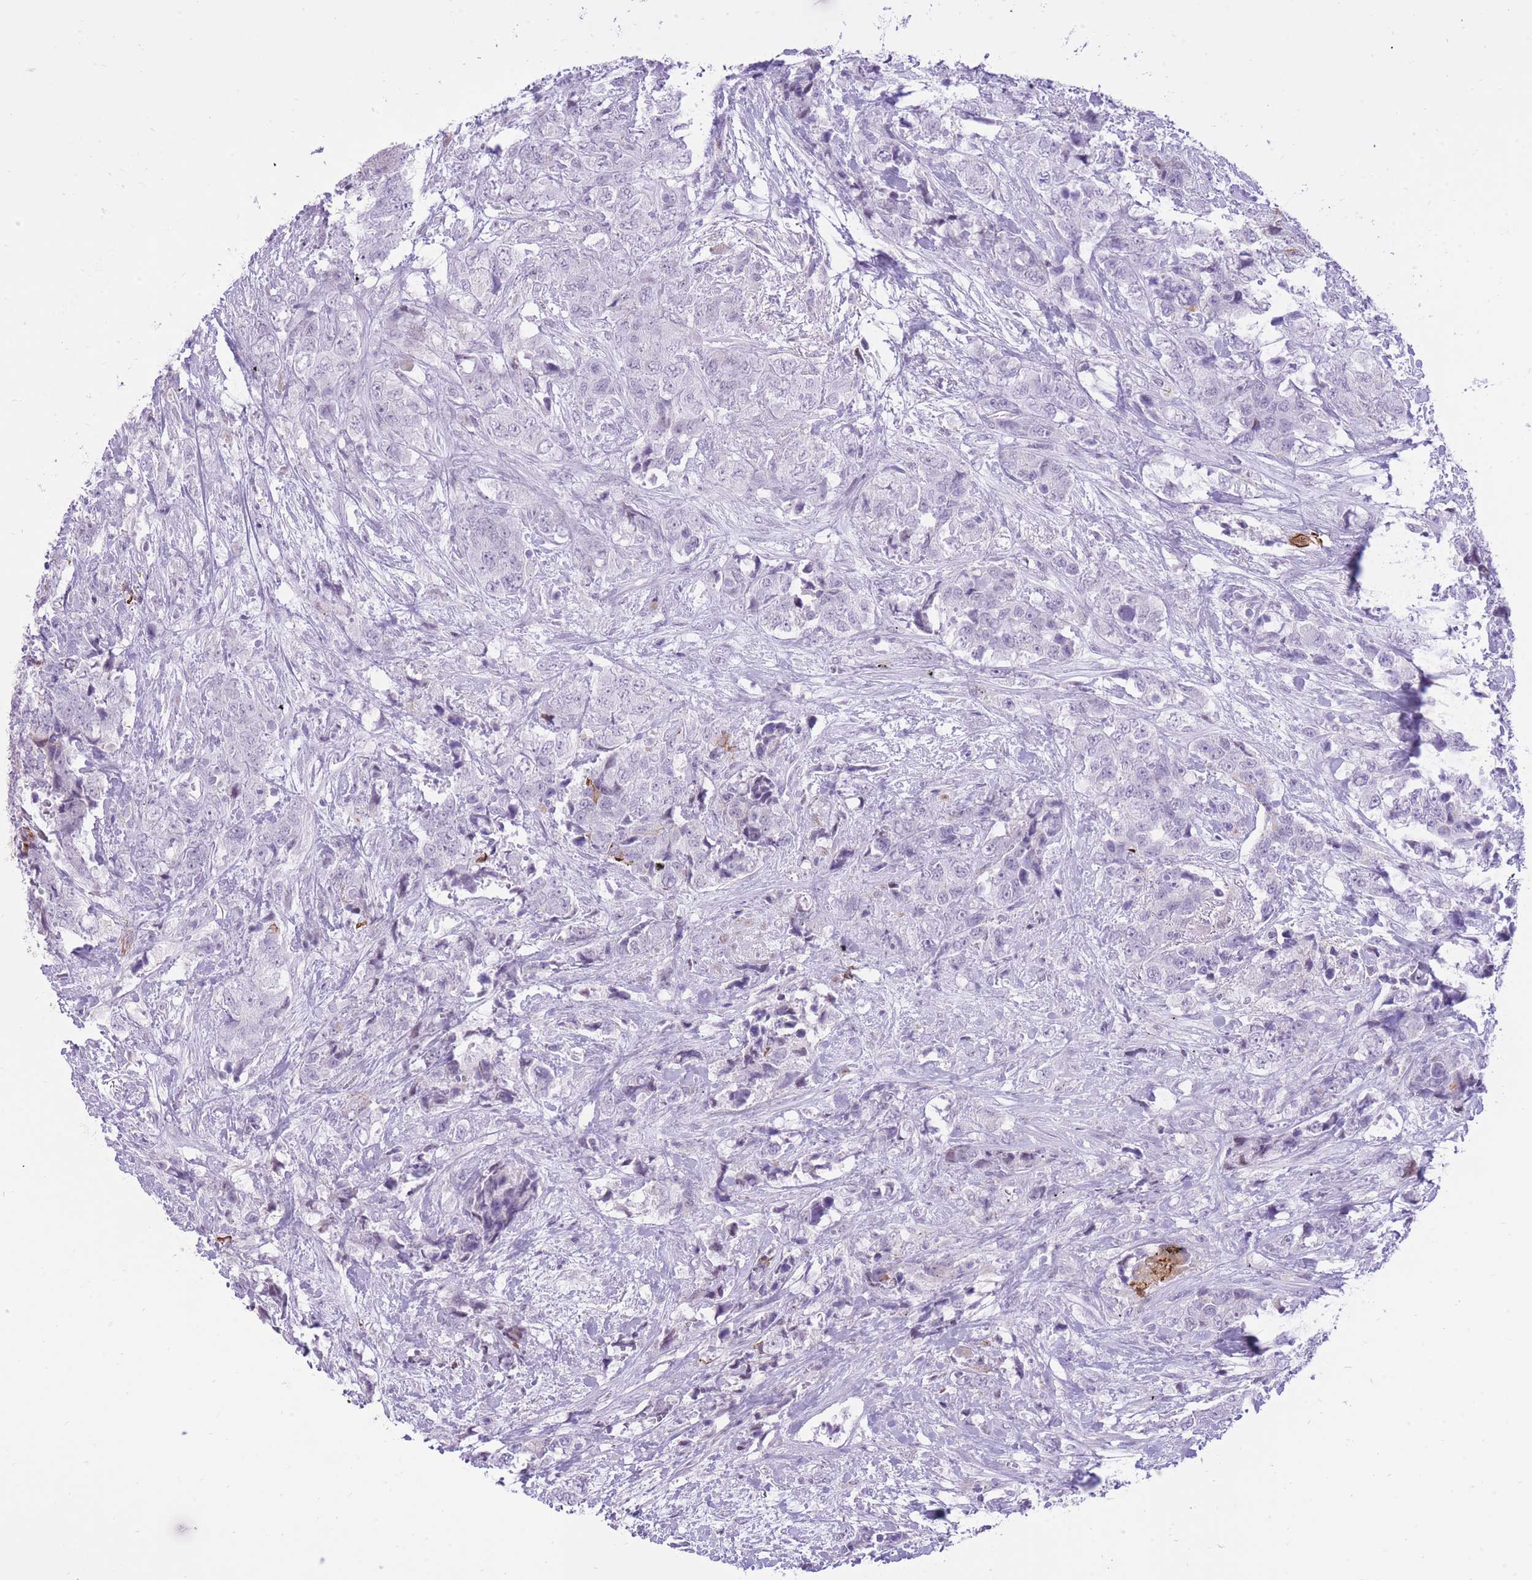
{"staining": {"intensity": "negative", "quantity": "none", "location": "none"}, "tissue": "urothelial cancer", "cell_type": "Tumor cells", "image_type": "cancer", "snomed": [{"axis": "morphology", "description": "Urothelial carcinoma, High grade"}, {"axis": "topography", "description": "Urinary bladder"}], "caption": "Human high-grade urothelial carcinoma stained for a protein using IHC demonstrates no positivity in tumor cells.", "gene": "MEIS3", "patient": {"sex": "female", "age": 78}}